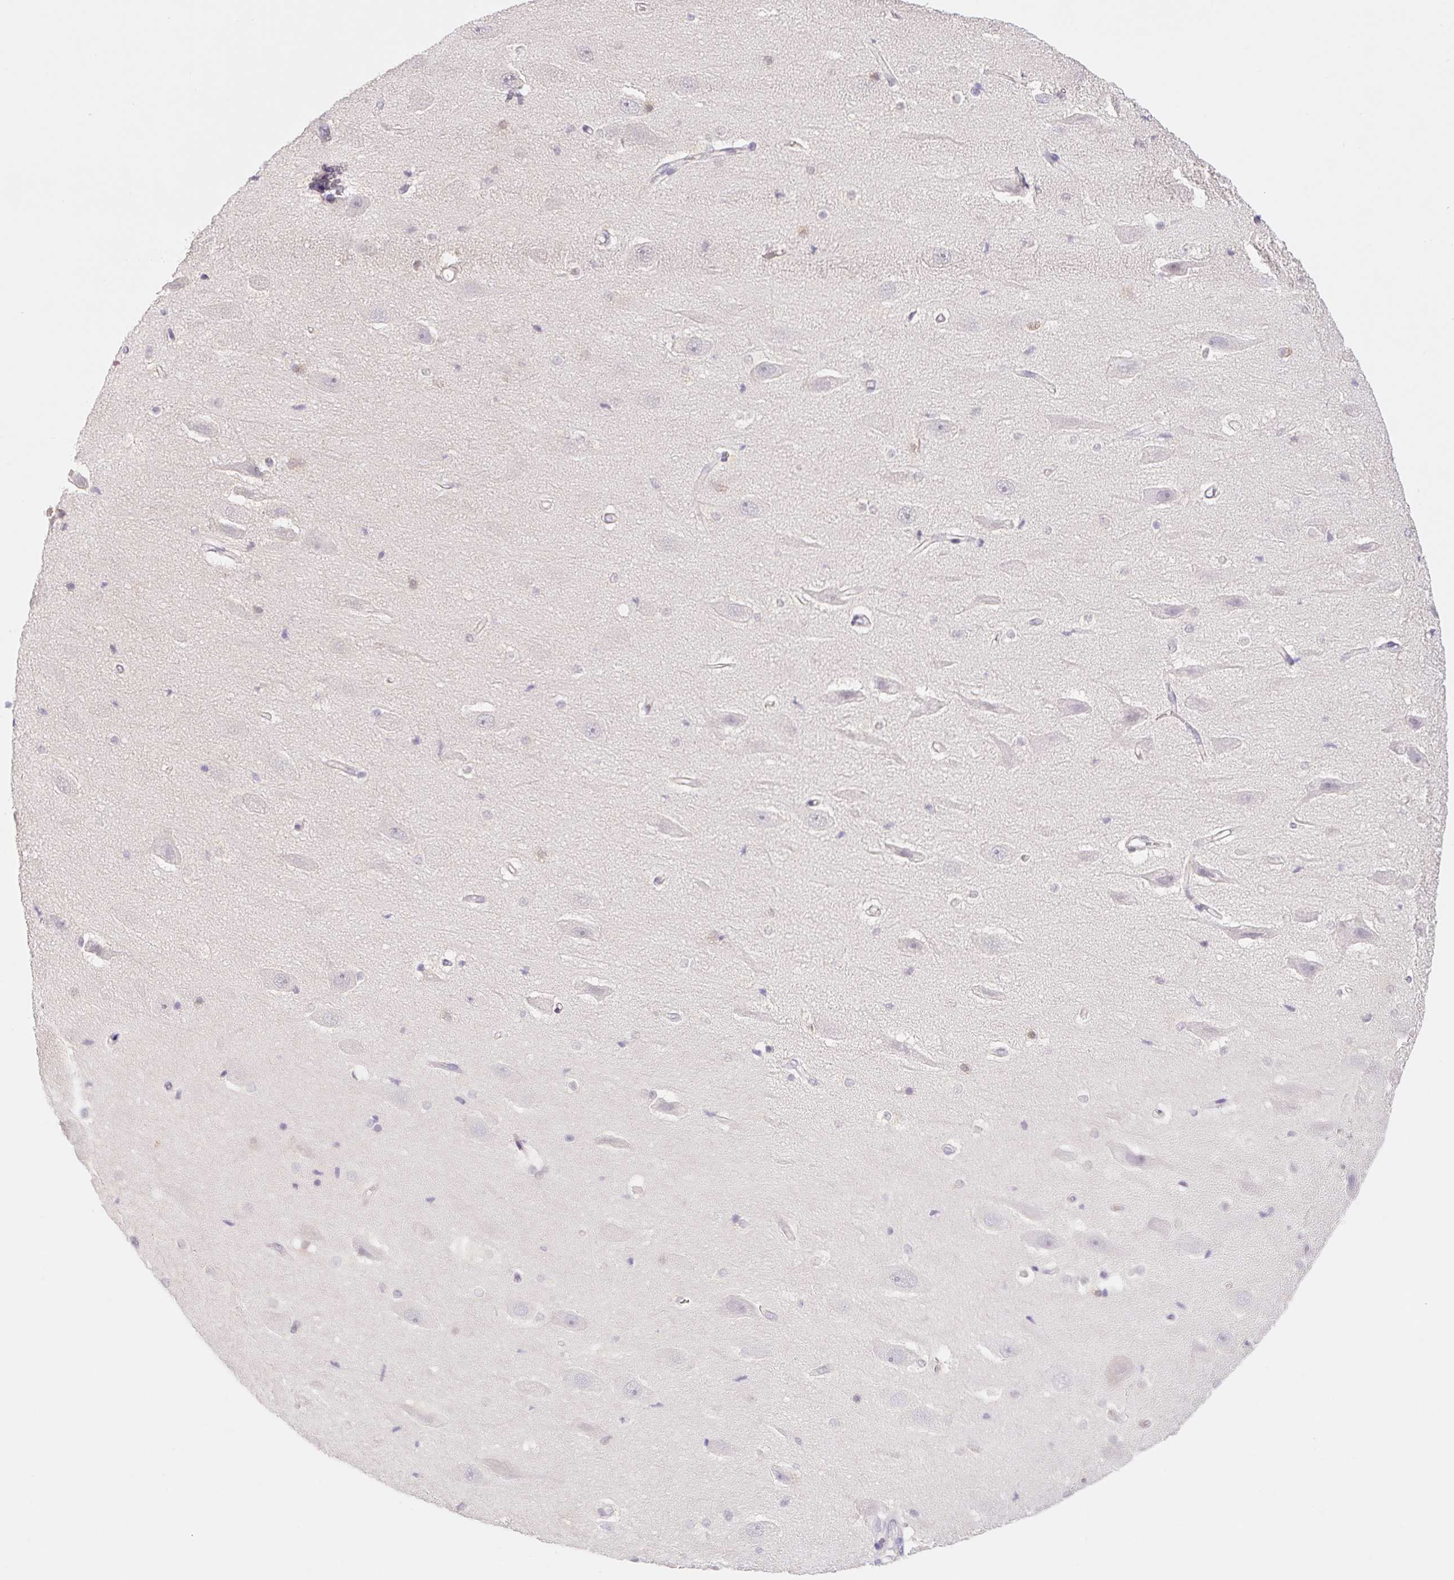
{"staining": {"intensity": "moderate", "quantity": "25%-75%", "location": "nuclear"}, "tissue": "hippocampus", "cell_type": "Glial cells", "image_type": "normal", "snomed": [{"axis": "morphology", "description": "Normal tissue, NOS"}, {"axis": "topography", "description": "Hippocampus"}], "caption": "Immunohistochemistry (IHC) of normal human hippocampus displays medium levels of moderate nuclear expression in about 25%-75% of glial cells.", "gene": "L3MBTL4", "patient": {"sex": "male", "age": 26}}